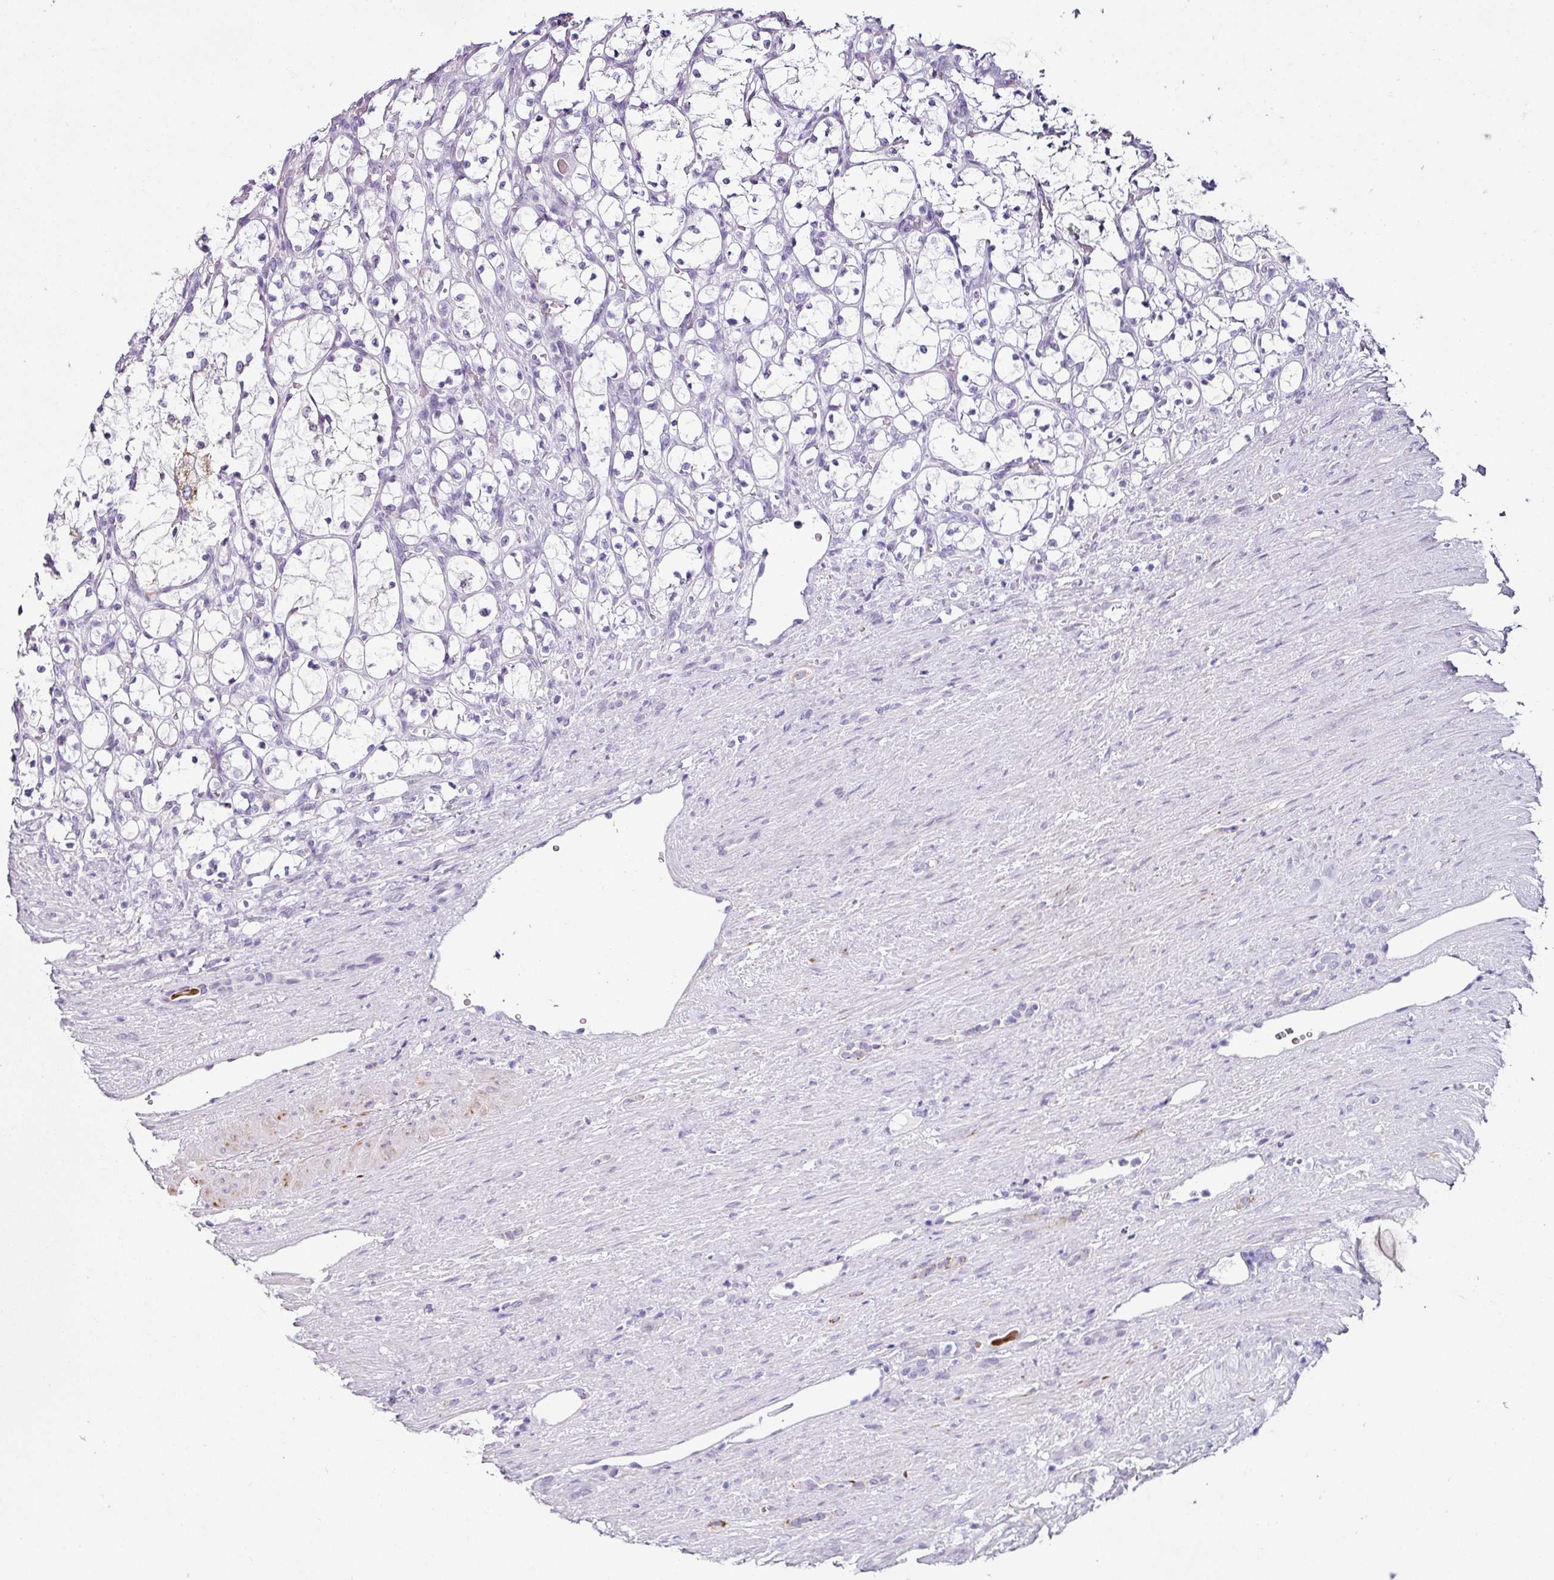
{"staining": {"intensity": "moderate", "quantity": "<25%", "location": "cytoplasmic/membranous"}, "tissue": "renal cancer", "cell_type": "Tumor cells", "image_type": "cancer", "snomed": [{"axis": "morphology", "description": "Adenocarcinoma, NOS"}, {"axis": "topography", "description": "Kidney"}], "caption": "Protein expression analysis of adenocarcinoma (renal) displays moderate cytoplasmic/membranous positivity in about <25% of tumor cells. (DAB IHC with brightfield microscopy, high magnification).", "gene": "TRA2A", "patient": {"sex": "female", "age": 69}}